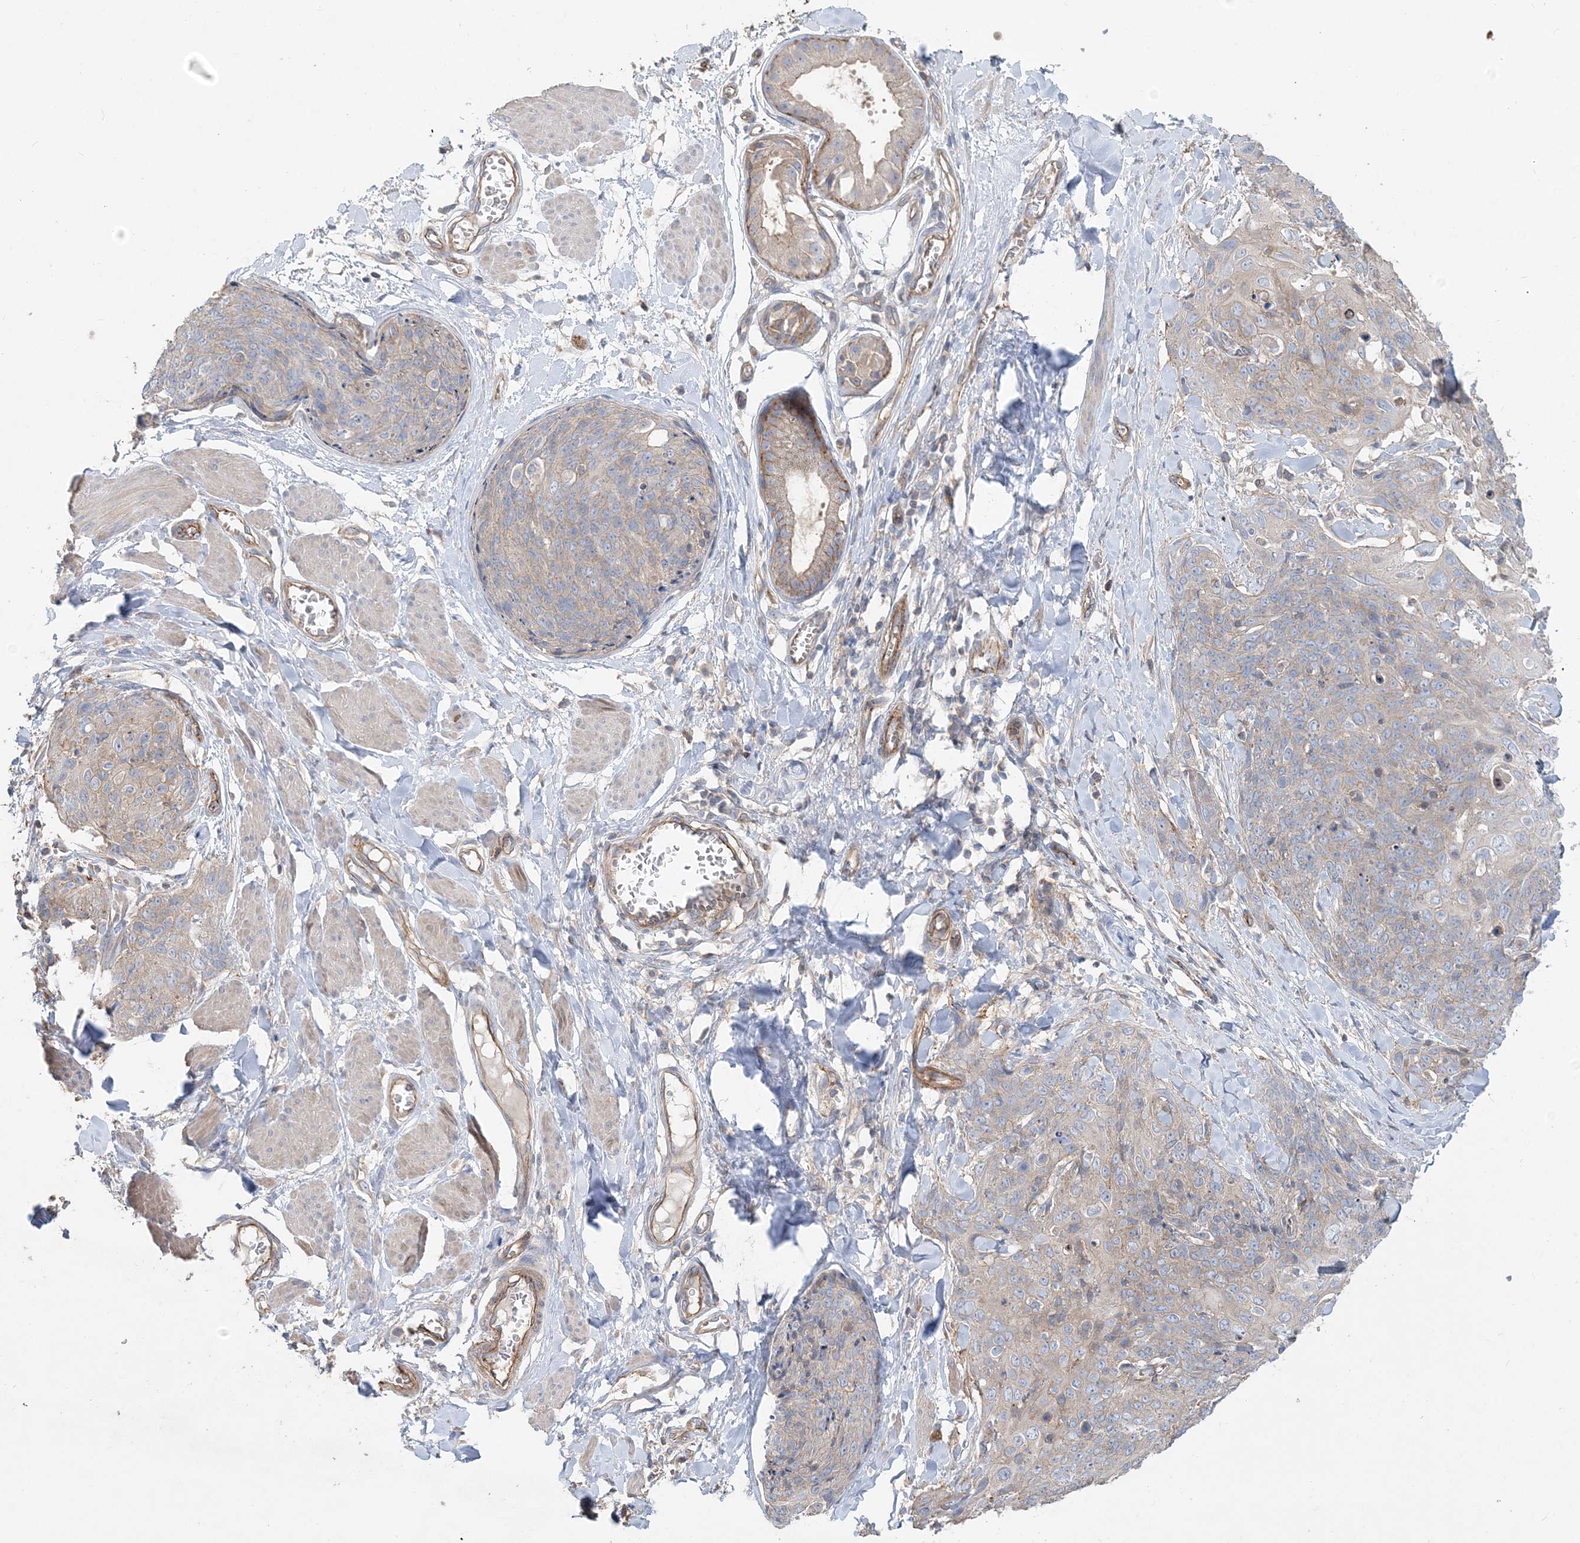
{"staining": {"intensity": "weak", "quantity": "25%-75%", "location": "cytoplasmic/membranous"}, "tissue": "skin cancer", "cell_type": "Tumor cells", "image_type": "cancer", "snomed": [{"axis": "morphology", "description": "Squamous cell carcinoma, NOS"}, {"axis": "topography", "description": "Skin"}, {"axis": "topography", "description": "Vulva"}], "caption": "Weak cytoplasmic/membranous expression is present in about 25%-75% of tumor cells in skin cancer.", "gene": "PIGC", "patient": {"sex": "female", "age": 85}}